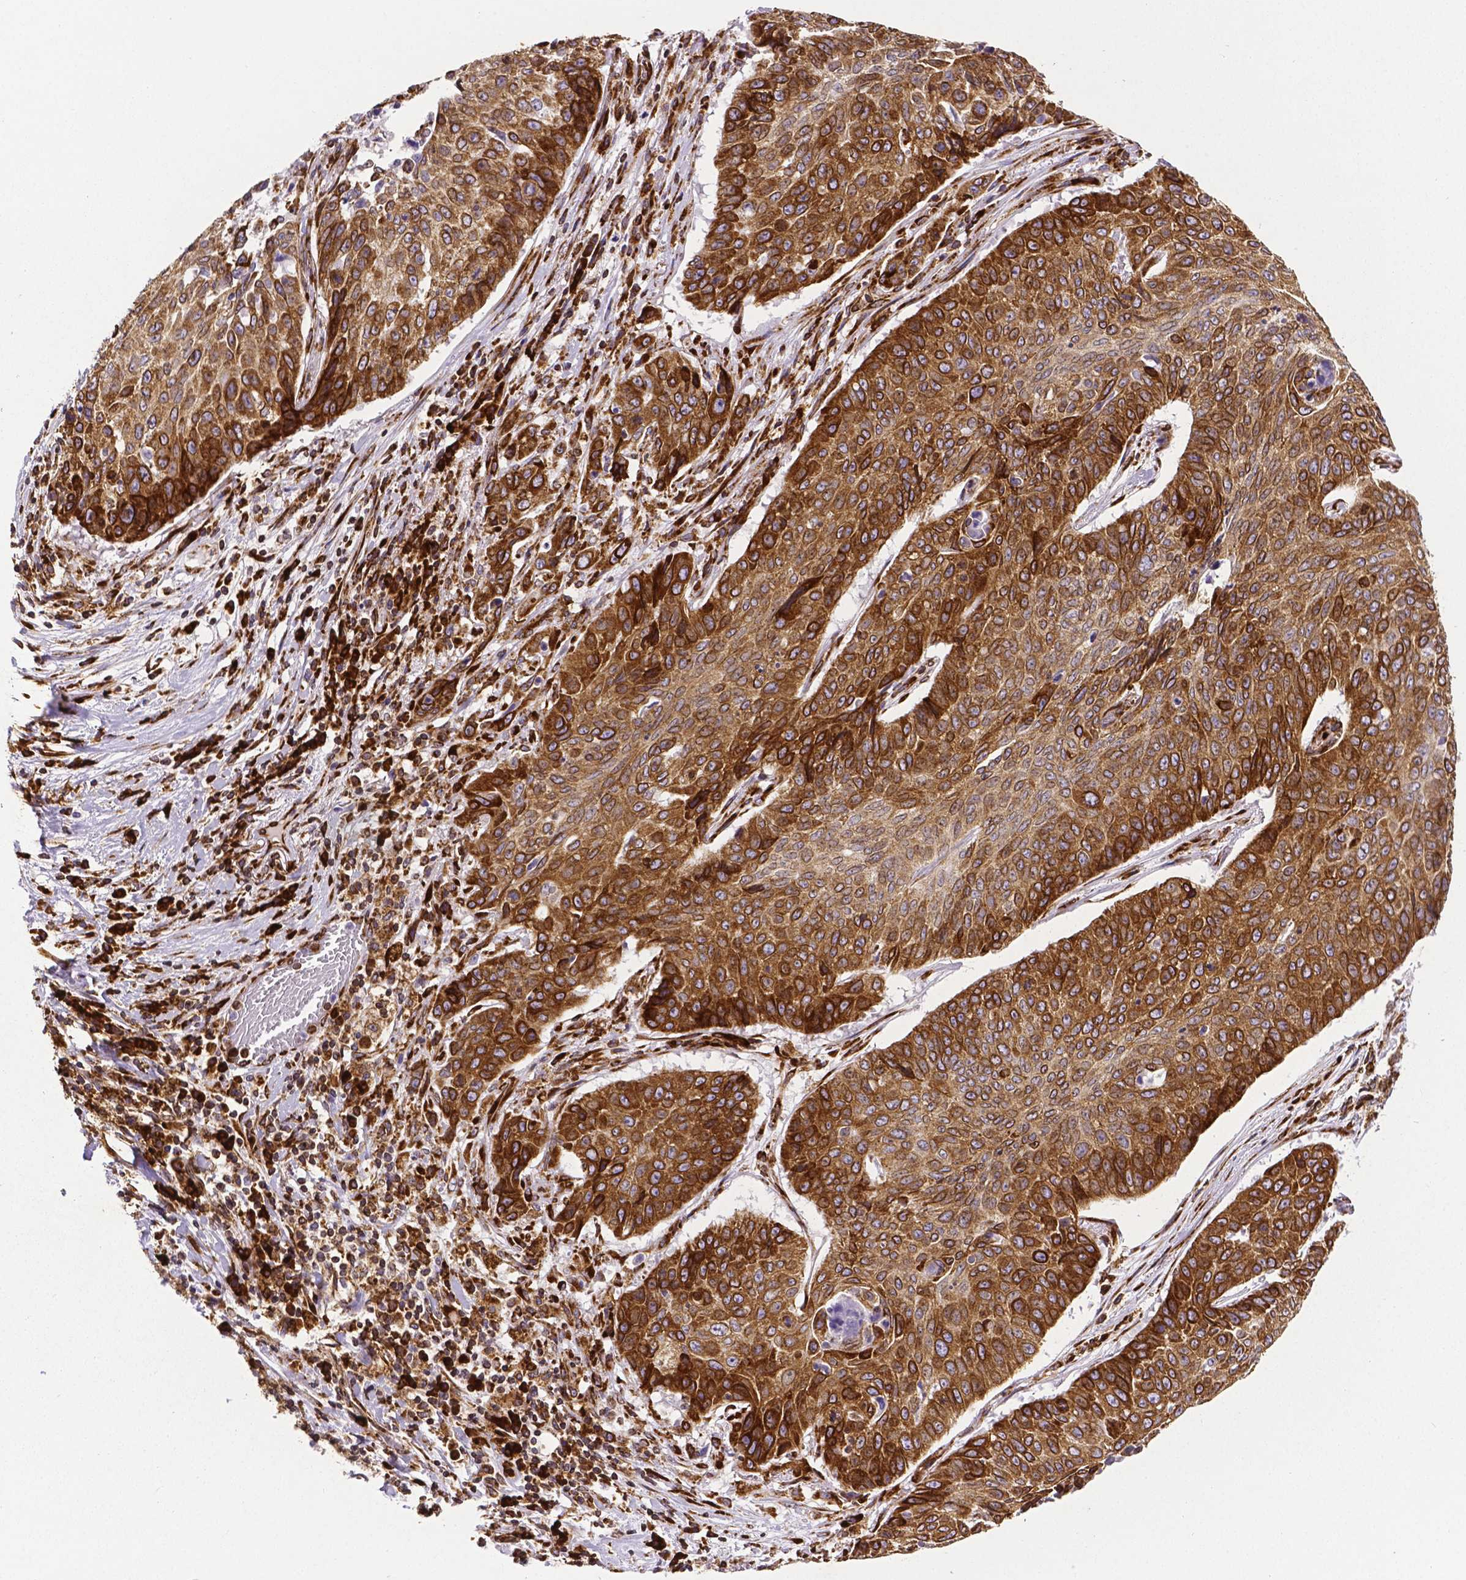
{"staining": {"intensity": "strong", "quantity": ">75%", "location": "cytoplasmic/membranous"}, "tissue": "lung cancer", "cell_type": "Tumor cells", "image_type": "cancer", "snomed": [{"axis": "morphology", "description": "Normal tissue, NOS"}, {"axis": "morphology", "description": "Squamous cell carcinoma, NOS"}, {"axis": "topography", "description": "Bronchus"}, {"axis": "topography", "description": "Lung"}], "caption": "Immunohistochemistry of lung cancer (squamous cell carcinoma) demonstrates high levels of strong cytoplasmic/membranous staining in about >75% of tumor cells.", "gene": "MTDH", "patient": {"sex": "male", "age": 64}}